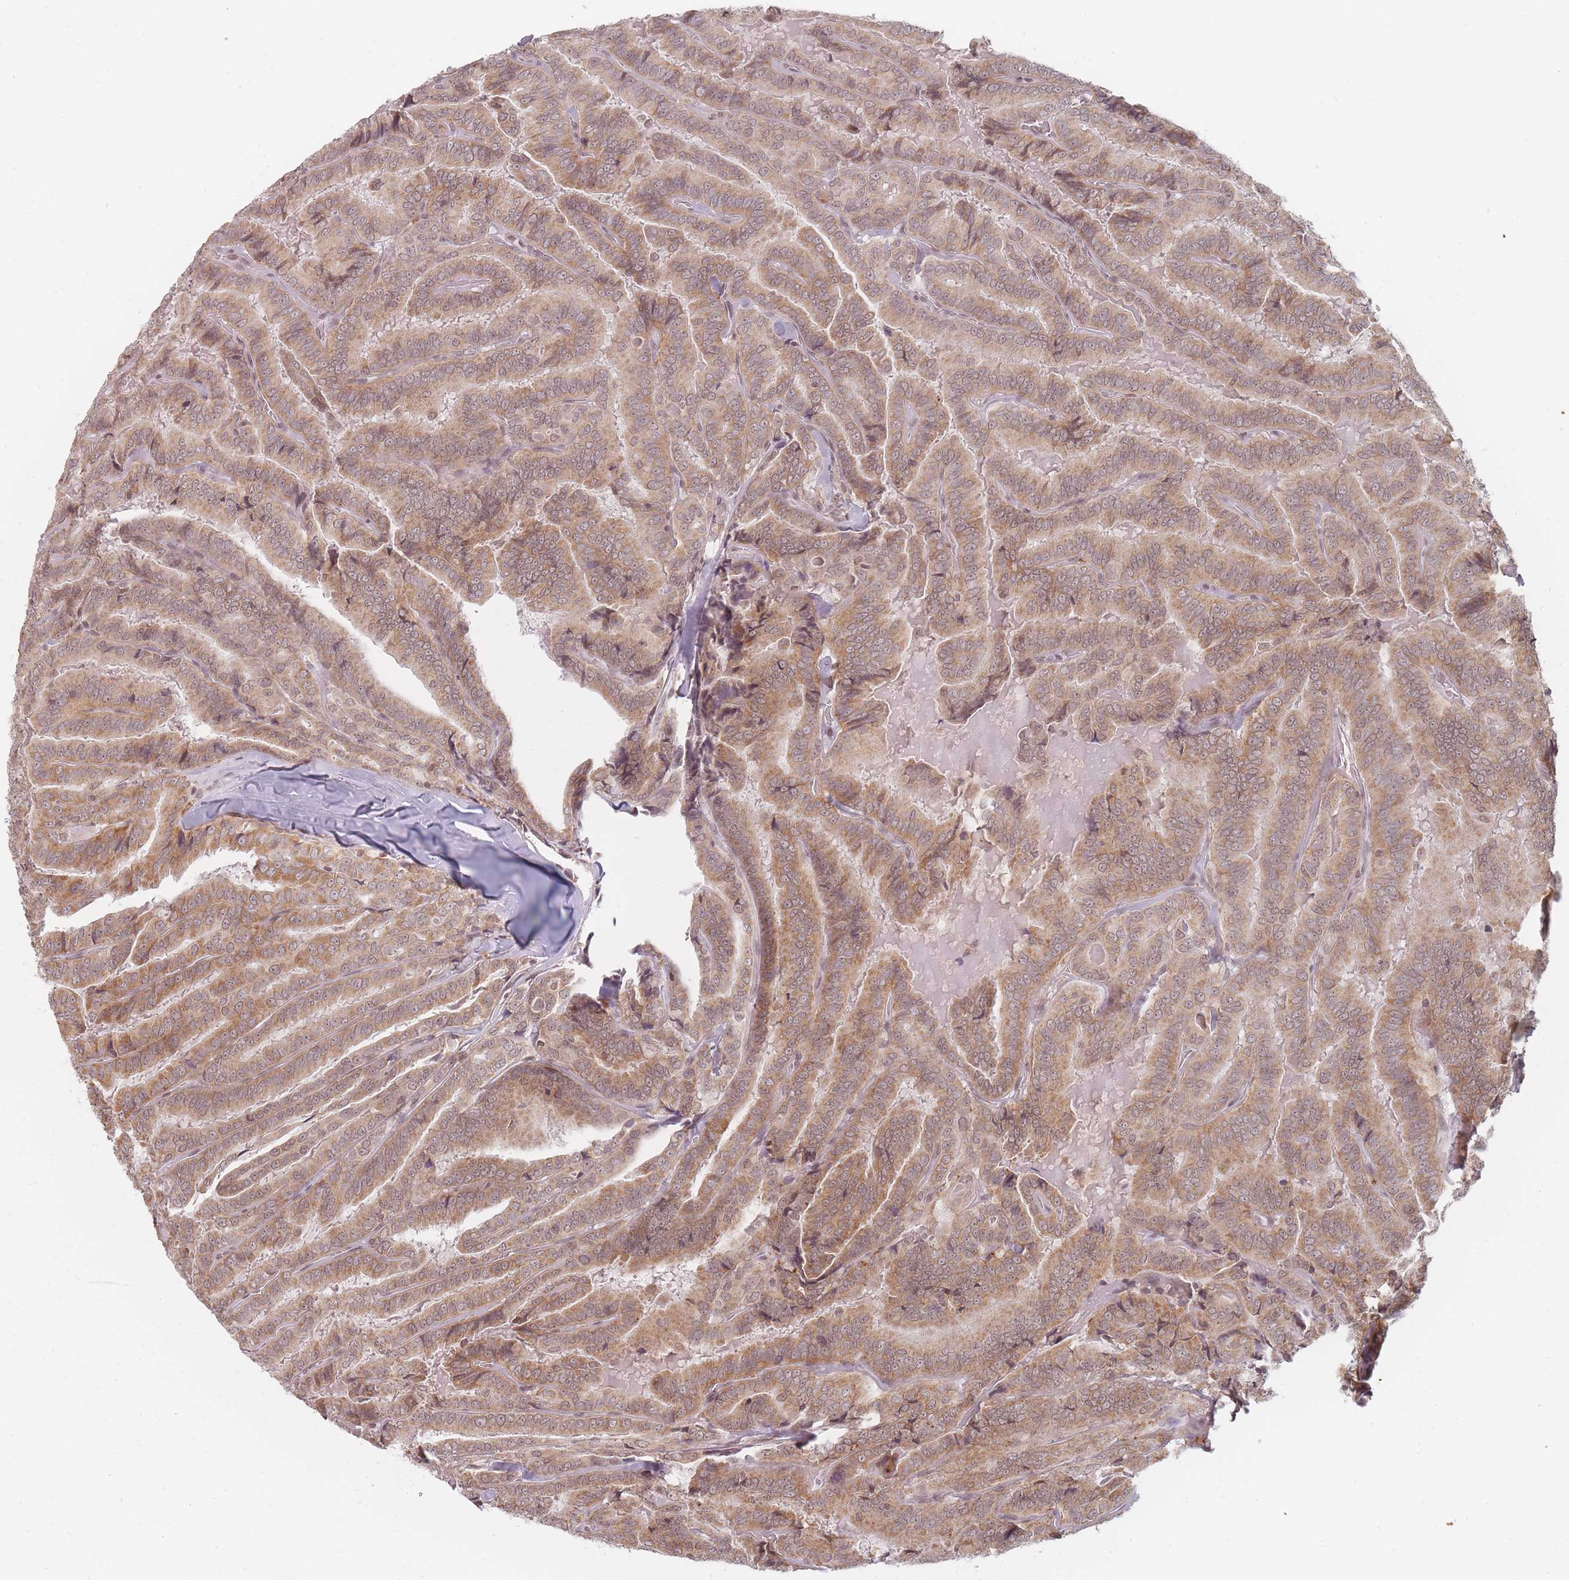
{"staining": {"intensity": "moderate", "quantity": ">75%", "location": "cytoplasmic/membranous,nuclear"}, "tissue": "thyroid cancer", "cell_type": "Tumor cells", "image_type": "cancer", "snomed": [{"axis": "morphology", "description": "Papillary adenocarcinoma, NOS"}, {"axis": "topography", "description": "Thyroid gland"}], "caption": "This image demonstrates immunohistochemistry staining of human thyroid cancer (papillary adenocarcinoma), with medium moderate cytoplasmic/membranous and nuclear staining in approximately >75% of tumor cells.", "gene": "SPATA45", "patient": {"sex": "male", "age": 61}}